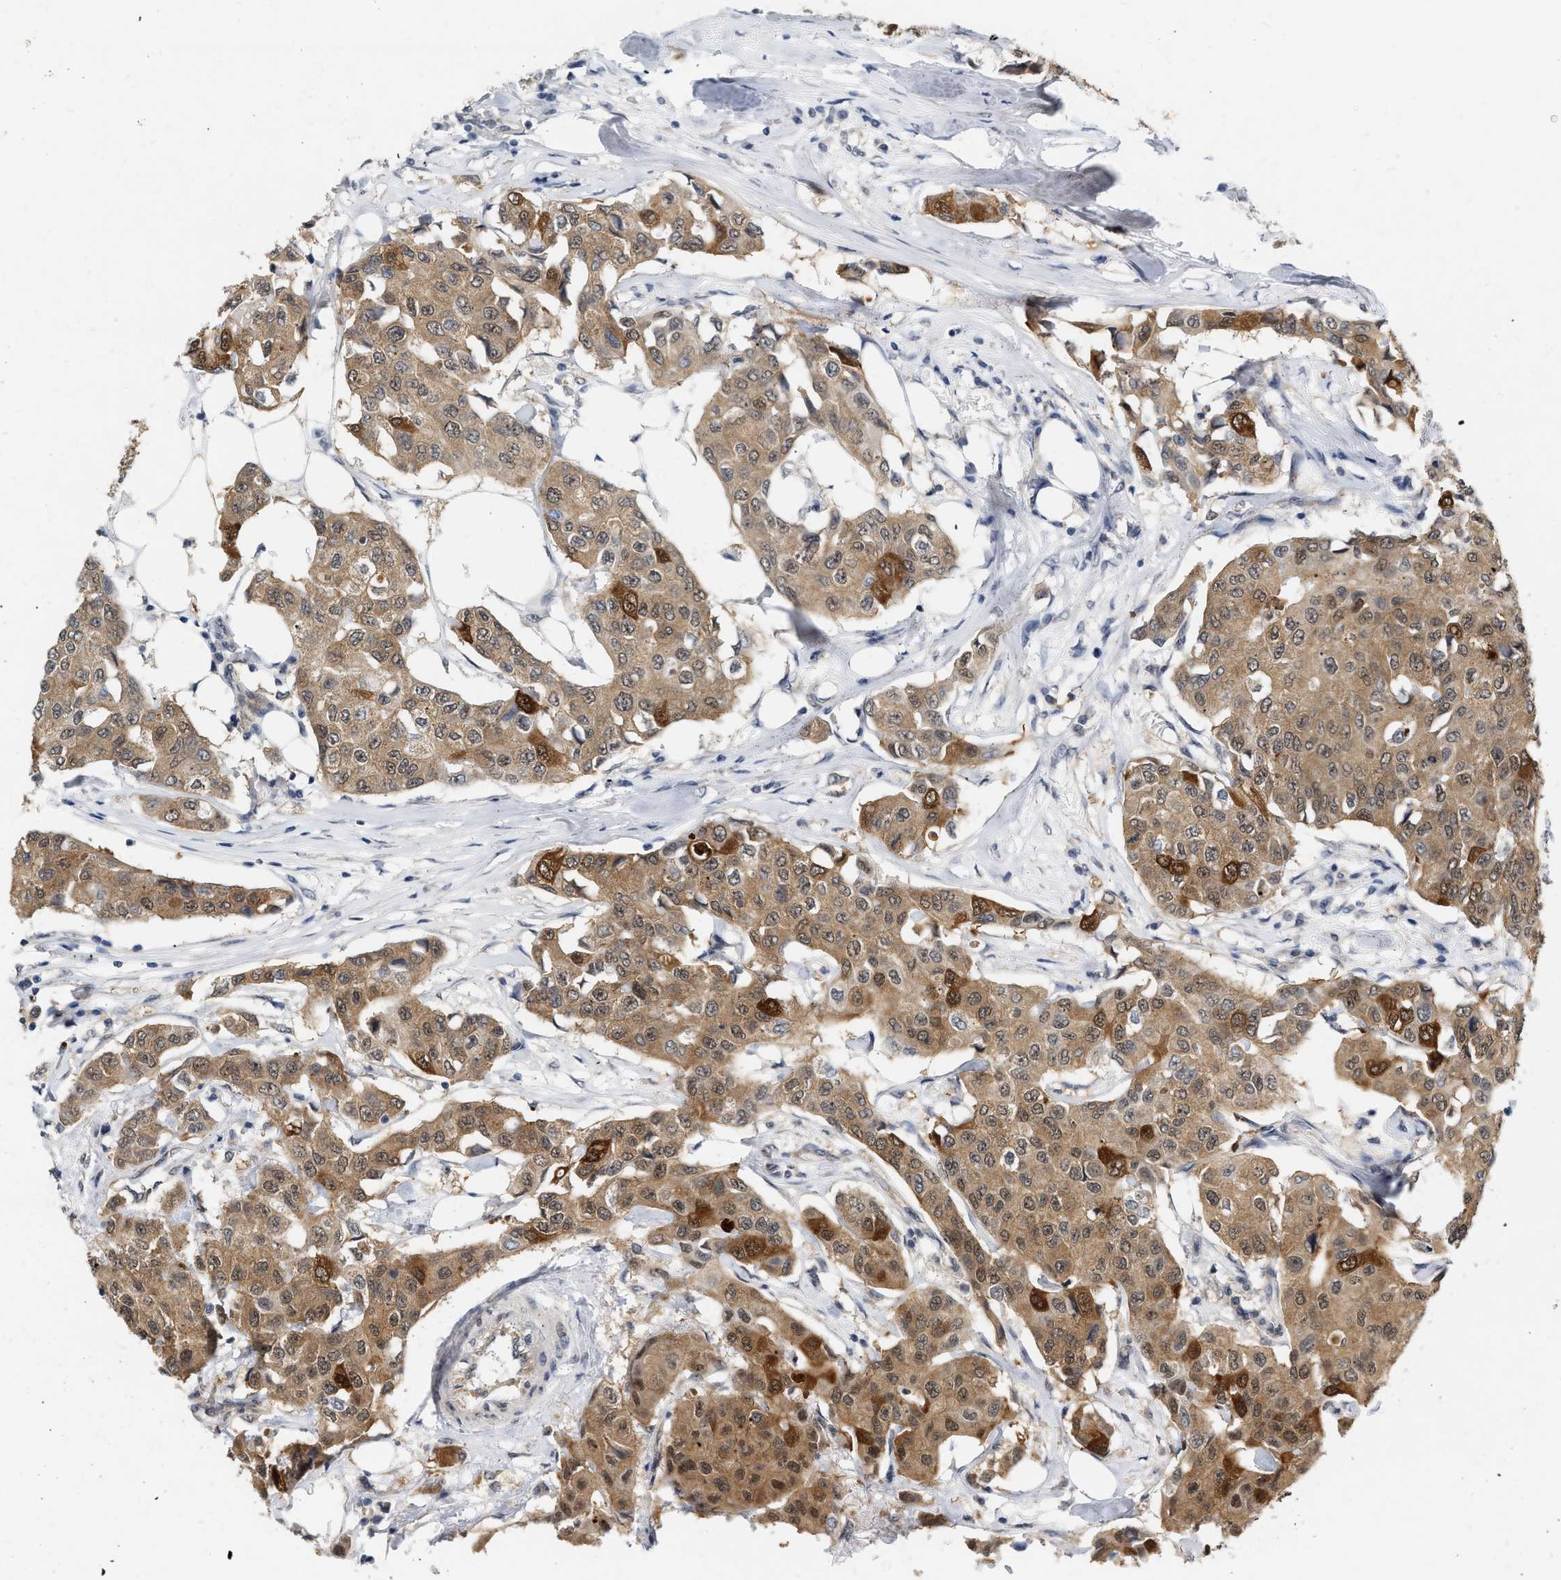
{"staining": {"intensity": "moderate", "quantity": ">75%", "location": "cytoplasmic/membranous"}, "tissue": "breast cancer", "cell_type": "Tumor cells", "image_type": "cancer", "snomed": [{"axis": "morphology", "description": "Duct carcinoma"}, {"axis": "topography", "description": "Breast"}], "caption": "Protein expression analysis of breast cancer (infiltrating ductal carcinoma) displays moderate cytoplasmic/membranous expression in approximately >75% of tumor cells.", "gene": "RUVBL1", "patient": {"sex": "female", "age": 80}}